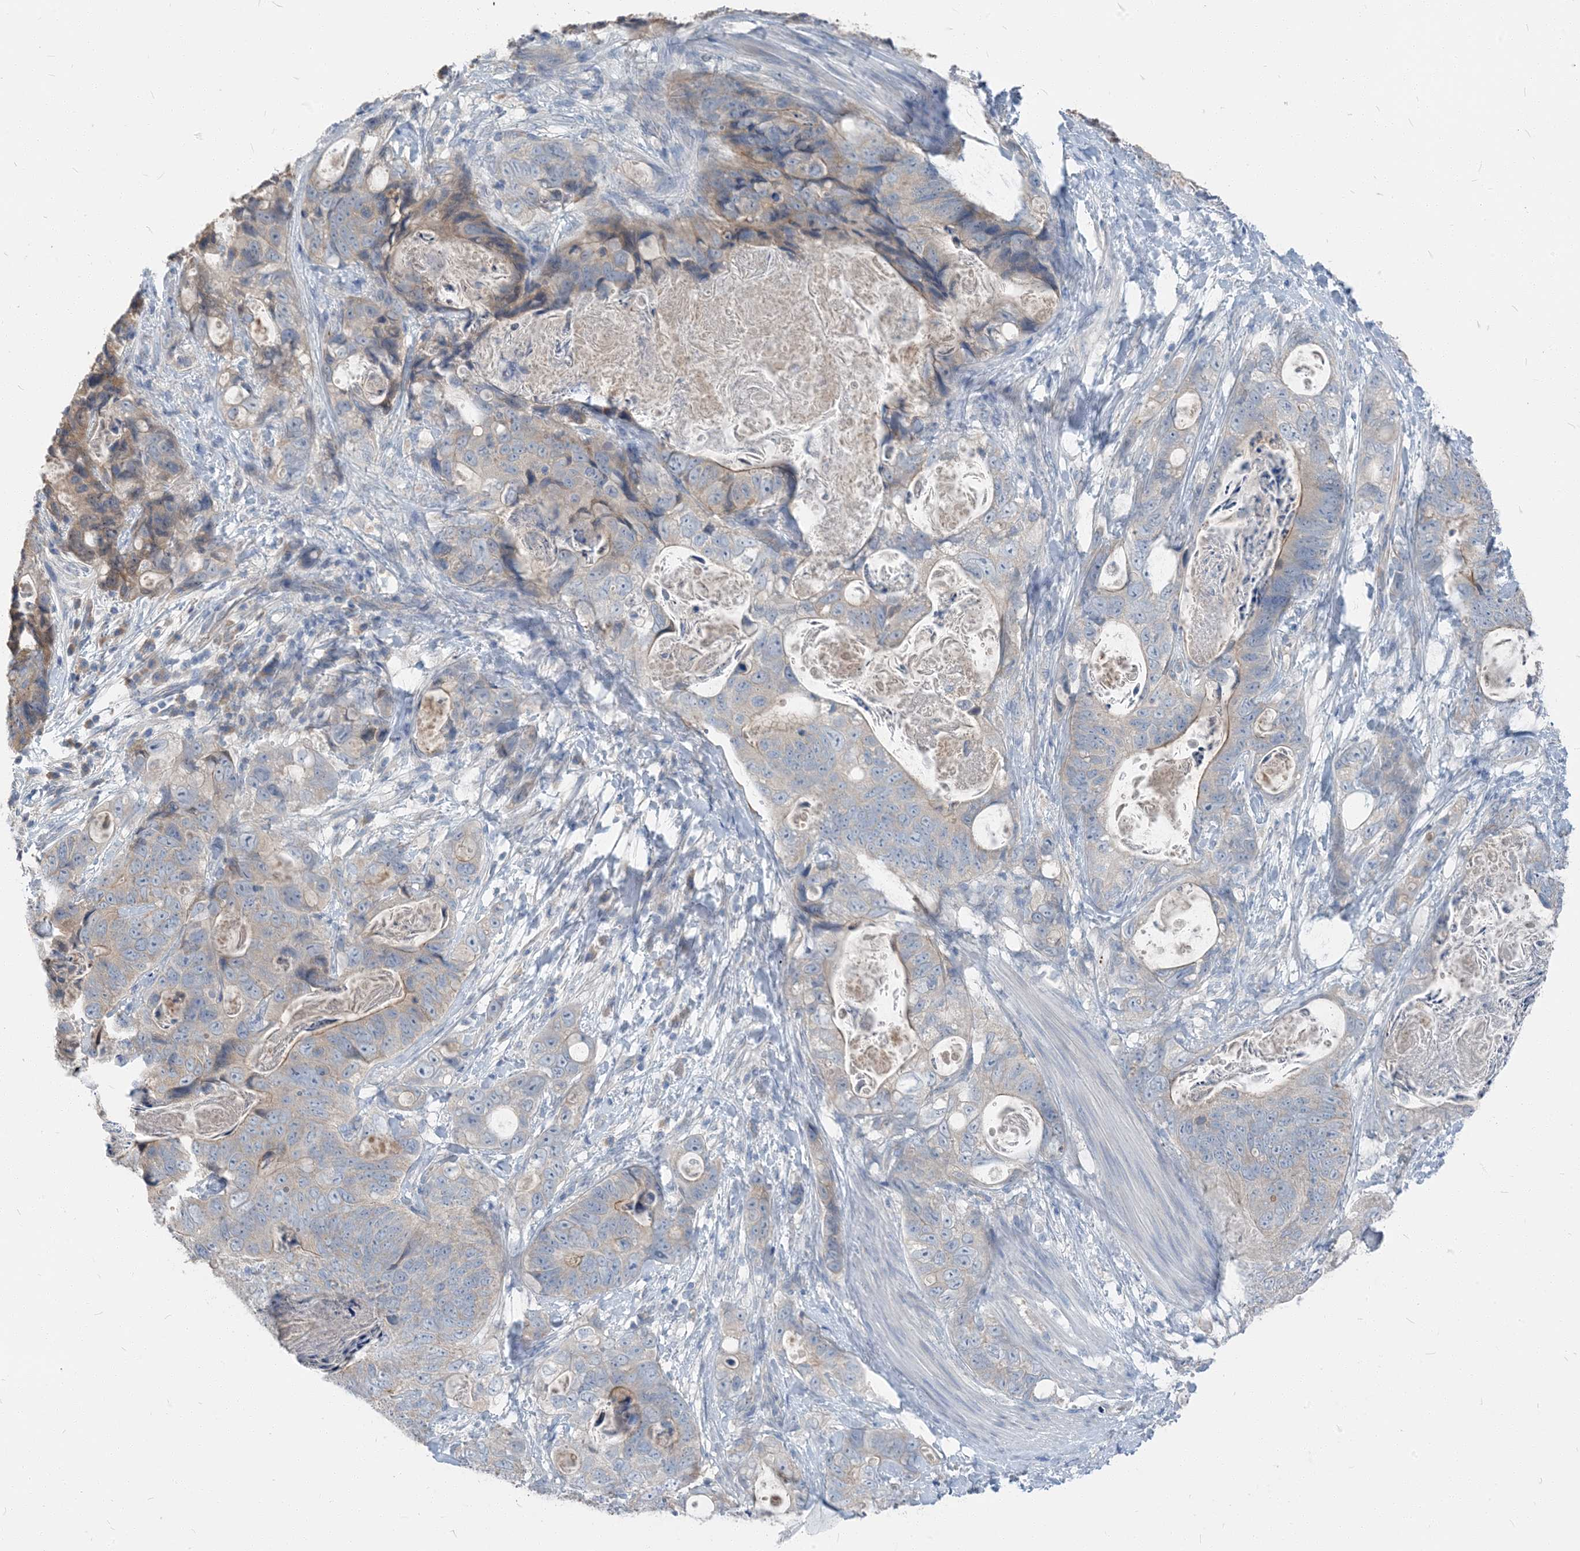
{"staining": {"intensity": "weak", "quantity": "<25%", "location": "cytoplasmic/membranous"}, "tissue": "stomach cancer", "cell_type": "Tumor cells", "image_type": "cancer", "snomed": [{"axis": "morphology", "description": "Normal tissue, NOS"}, {"axis": "morphology", "description": "Adenocarcinoma, NOS"}, {"axis": "topography", "description": "Stomach"}], "caption": "High magnification brightfield microscopy of adenocarcinoma (stomach) stained with DAB (3,3'-diaminobenzidine) (brown) and counterstained with hematoxylin (blue): tumor cells show no significant expression.", "gene": "NCOA7", "patient": {"sex": "female", "age": 89}}